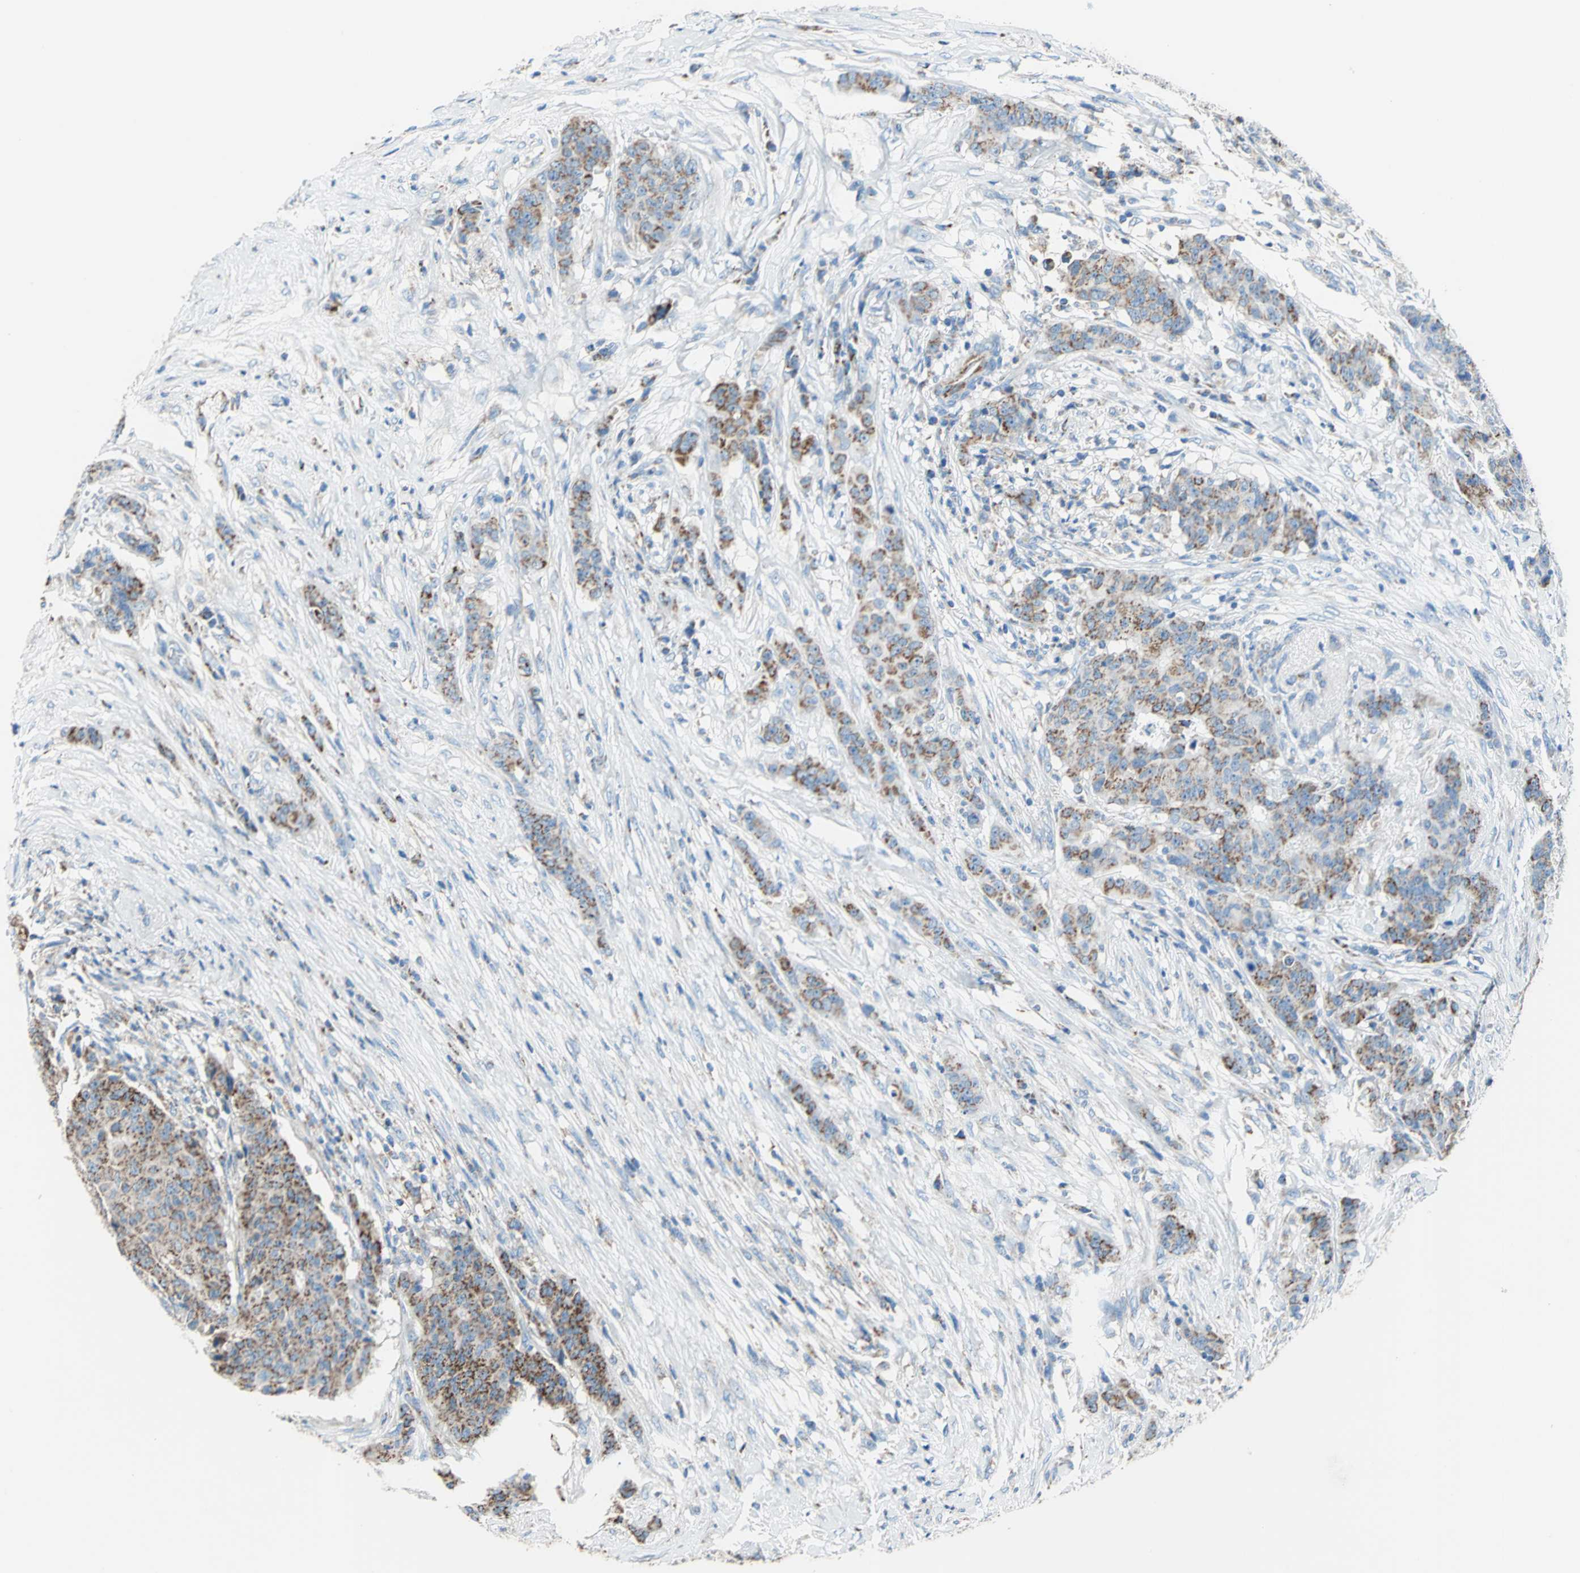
{"staining": {"intensity": "moderate", "quantity": ">75%", "location": "cytoplasmic/membranous"}, "tissue": "breast cancer", "cell_type": "Tumor cells", "image_type": "cancer", "snomed": [{"axis": "morphology", "description": "Duct carcinoma"}, {"axis": "topography", "description": "Breast"}], "caption": "Protein analysis of breast cancer (intraductal carcinoma) tissue reveals moderate cytoplasmic/membranous expression in approximately >75% of tumor cells. (IHC, brightfield microscopy, high magnification).", "gene": "ECH1", "patient": {"sex": "female", "age": 40}}